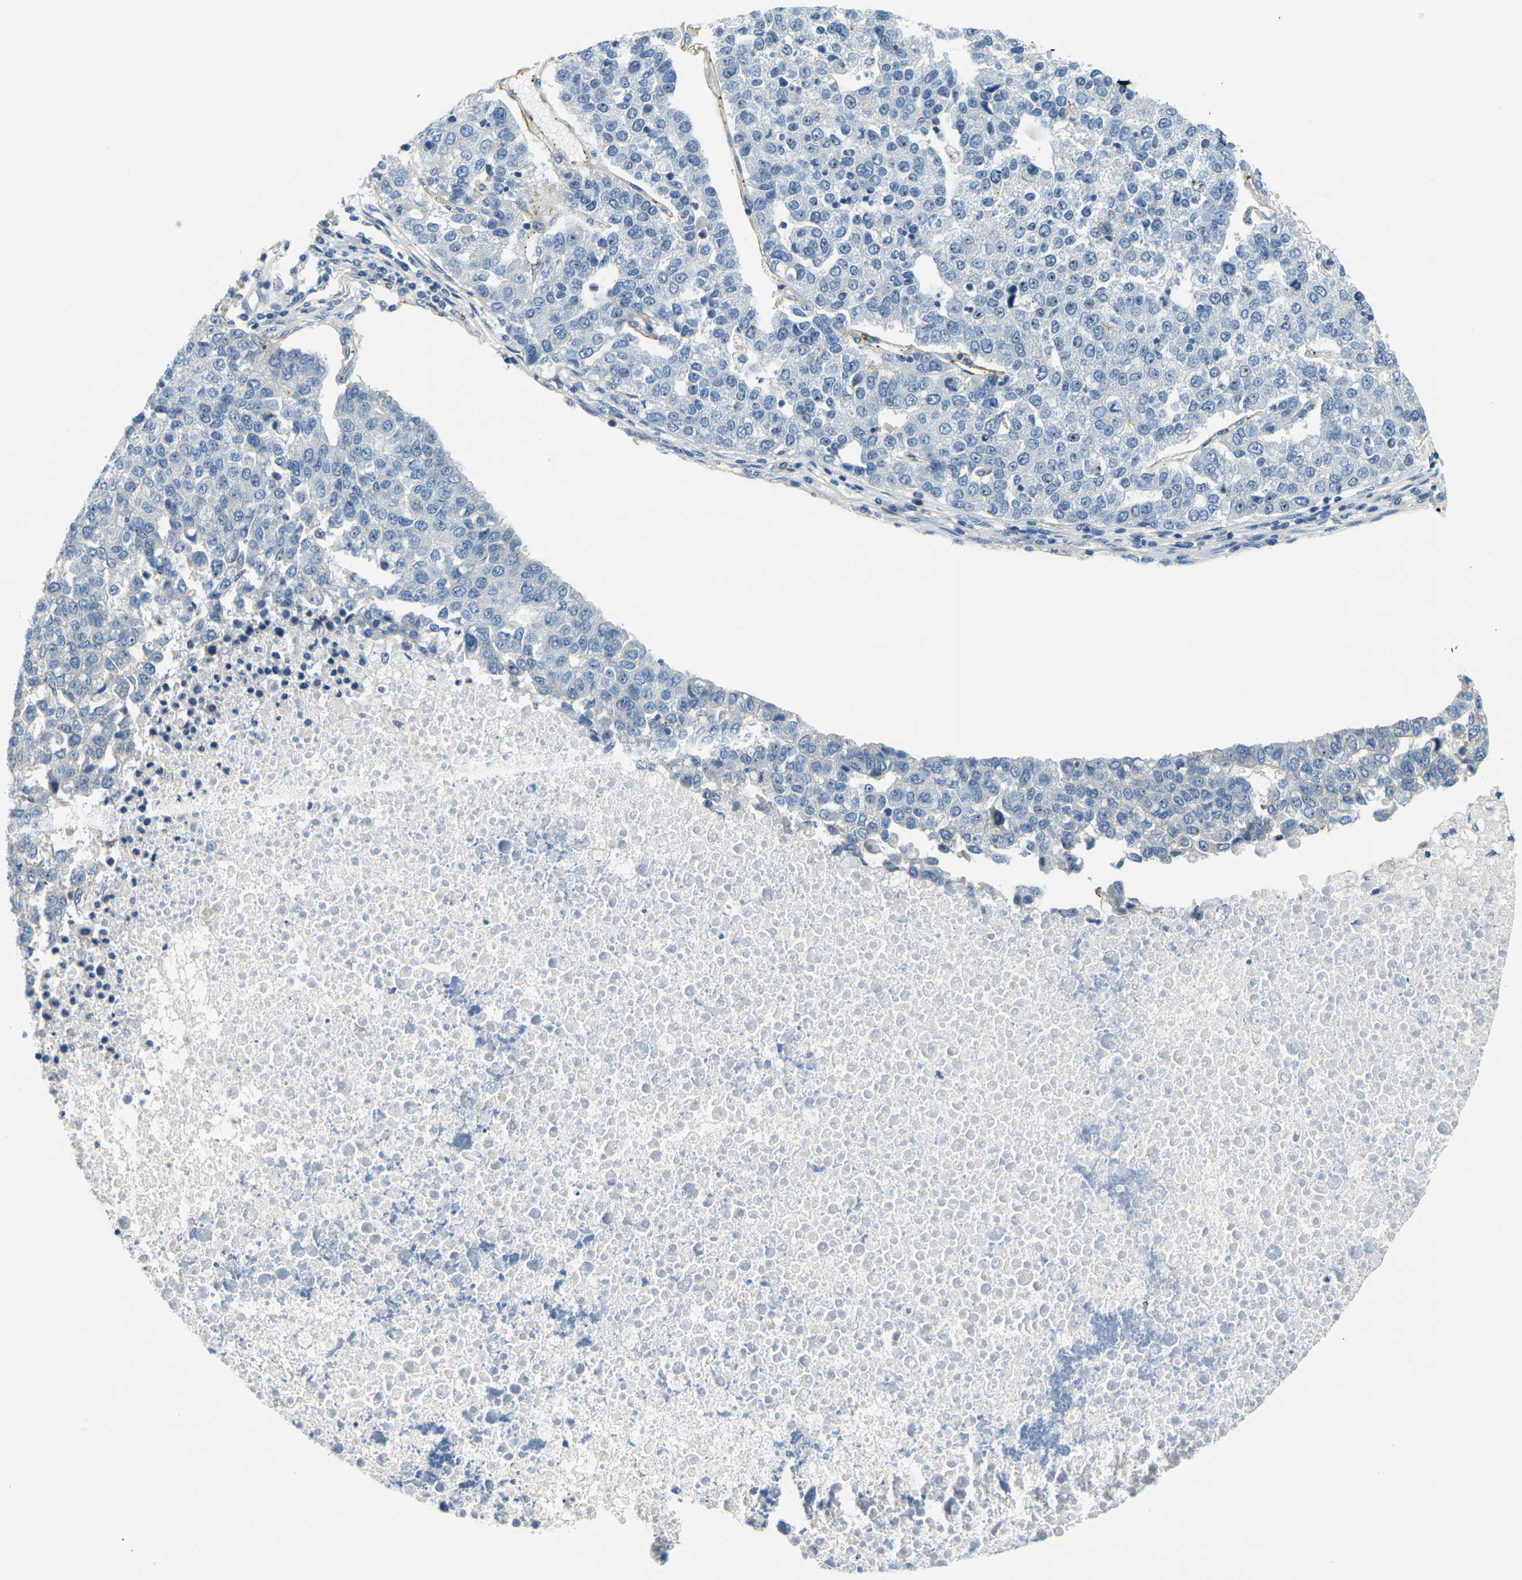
{"staining": {"intensity": "negative", "quantity": "none", "location": "none"}, "tissue": "pancreatic cancer", "cell_type": "Tumor cells", "image_type": "cancer", "snomed": [{"axis": "morphology", "description": "Adenocarcinoma, NOS"}, {"axis": "topography", "description": "Pancreas"}], "caption": "Protein analysis of pancreatic cancer shows no significant staining in tumor cells. (DAB immunohistochemistry with hematoxylin counter stain).", "gene": "RRP1", "patient": {"sex": "female", "age": 61}}